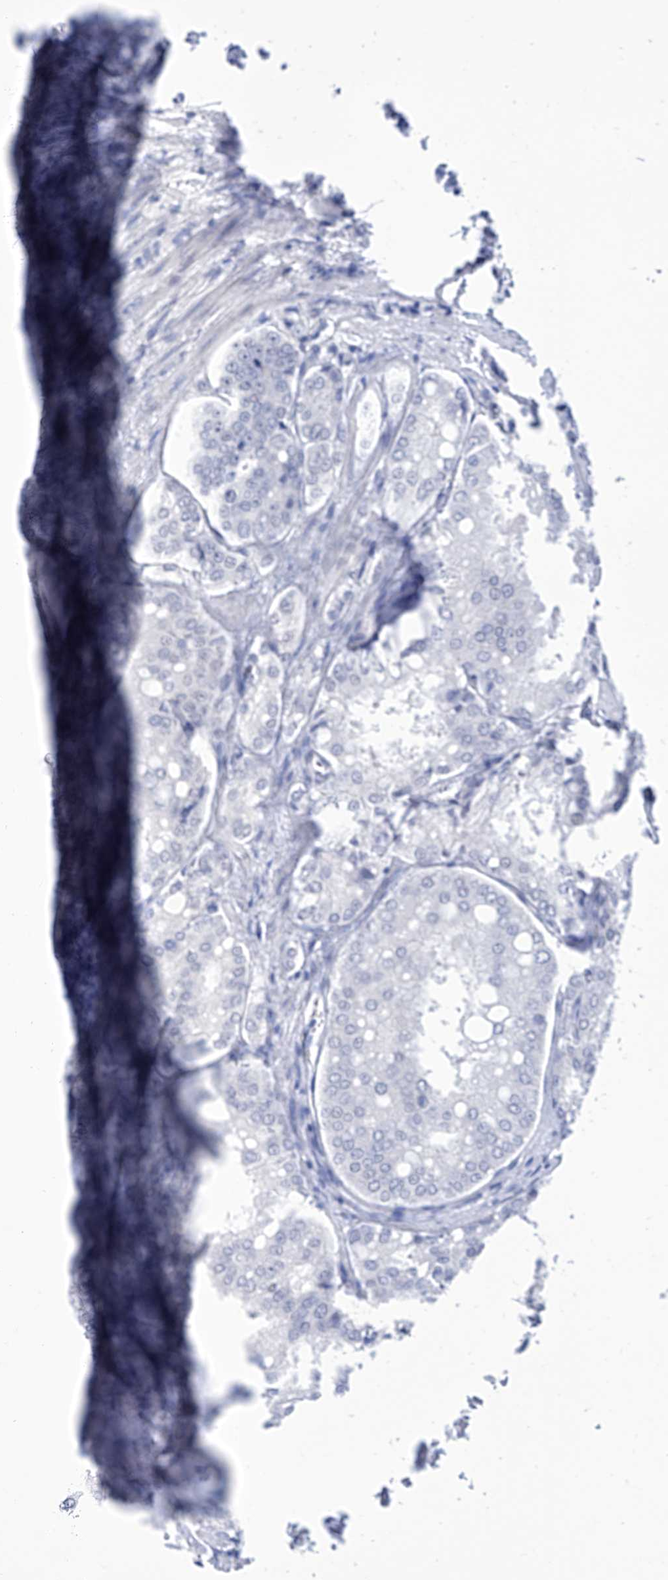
{"staining": {"intensity": "negative", "quantity": "none", "location": "none"}, "tissue": "prostate cancer", "cell_type": "Tumor cells", "image_type": "cancer", "snomed": [{"axis": "morphology", "description": "Adenocarcinoma, High grade"}, {"axis": "topography", "description": "Prostate"}], "caption": "Micrograph shows no significant protein staining in tumor cells of prostate cancer (high-grade adenocarcinoma).", "gene": "SART1", "patient": {"sex": "male", "age": 50}}